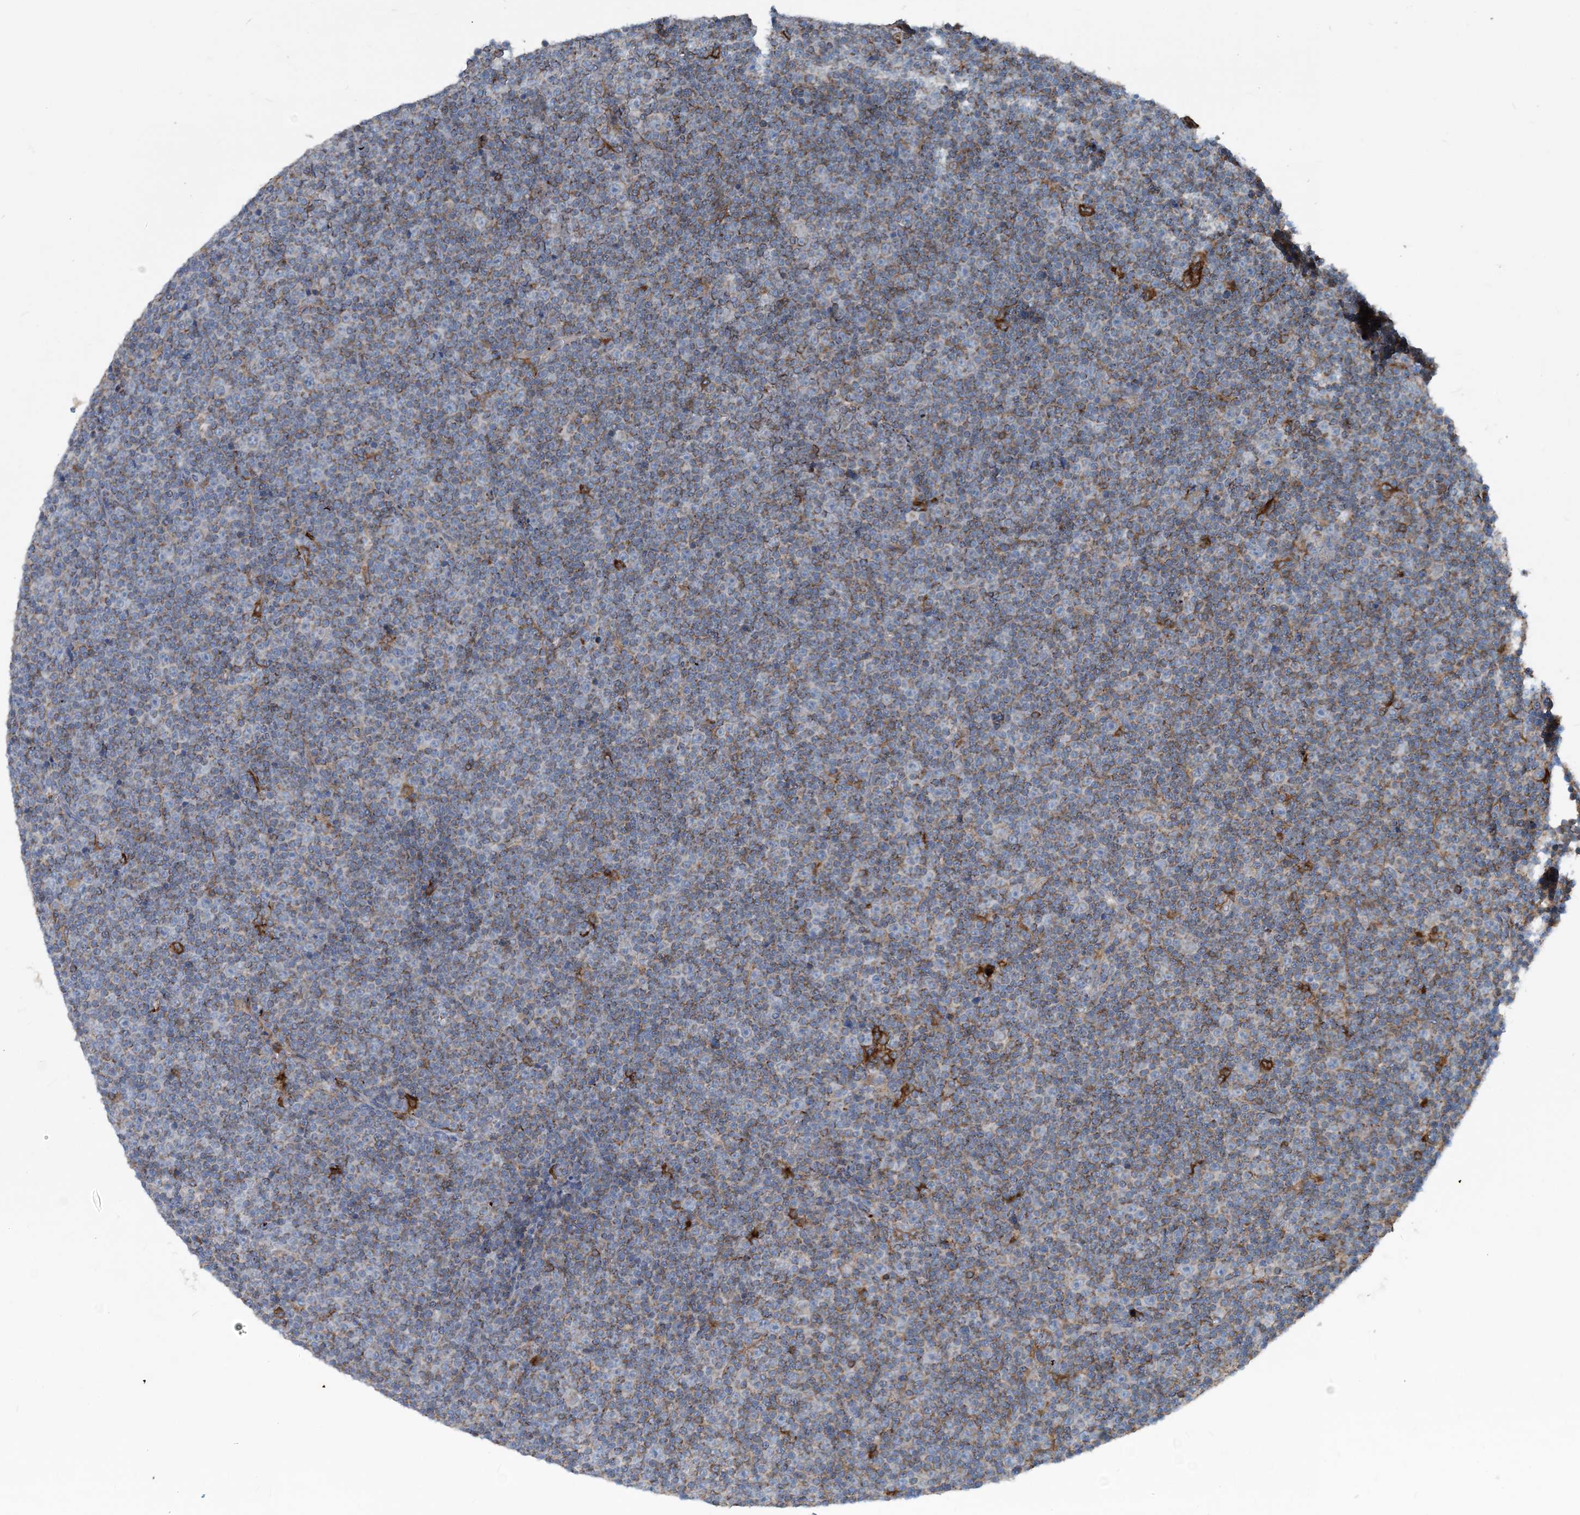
{"staining": {"intensity": "negative", "quantity": "none", "location": "none"}, "tissue": "lymphoma", "cell_type": "Tumor cells", "image_type": "cancer", "snomed": [{"axis": "morphology", "description": "Malignant lymphoma, non-Hodgkin's type, Low grade"}, {"axis": "topography", "description": "Lymph node"}], "caption": "Human lymphoma stained for a protein using IHC reveals no staining in tumor cells.", "gene": "DGUOK", "patient": {"sex": "female", "age": 67}}